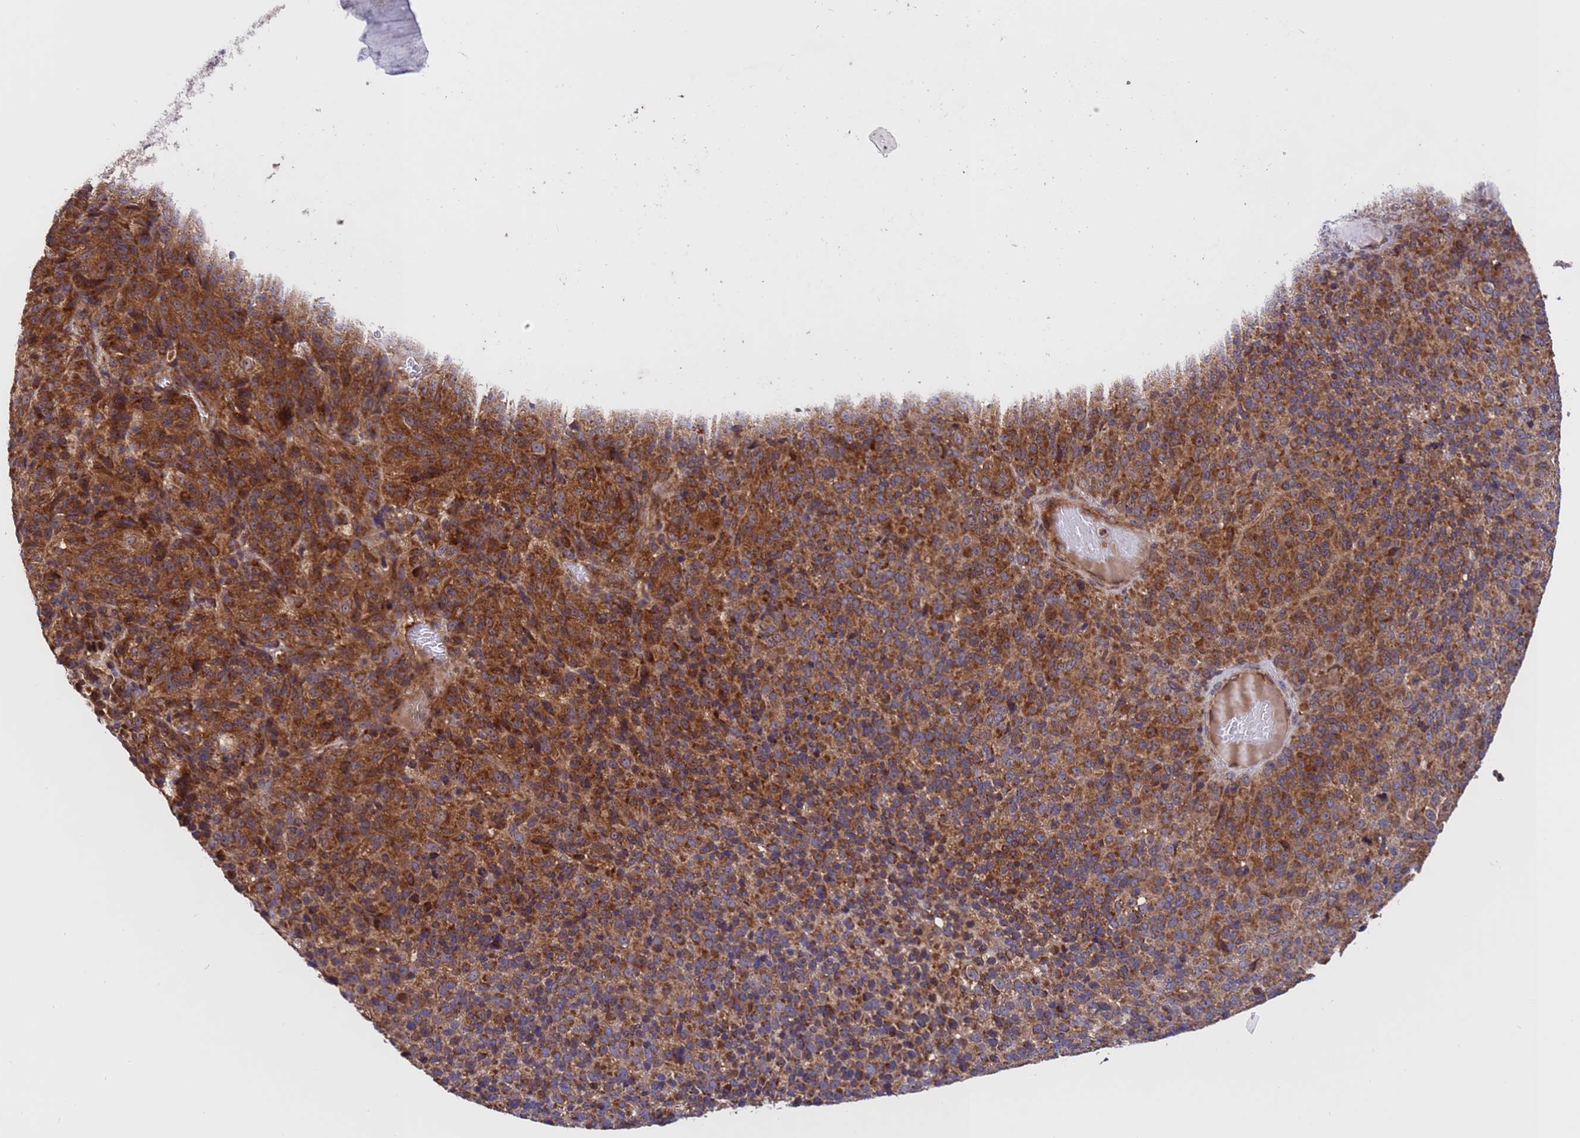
{"staining": {"intensity": "strong", "quantity": ">75%", "location": "cytoplasmic/membranous"}, "tissue": "melanoma", "cell_type": "Tumor cells", "image_type": "cancer", "snomed": [{"axis": "morphology", "description": "Malignant melanoma, Metastatic site"}, {"axis": "topography", "description": "Brain"}], "caption": "Human melanoma stained with a brown dye demonstrates strong cytoplasmic/membranous positive positivity in approximately >75% of tumor cells.", "gene": "TSR3", "patient": {"sex": "female", "age": 56}}